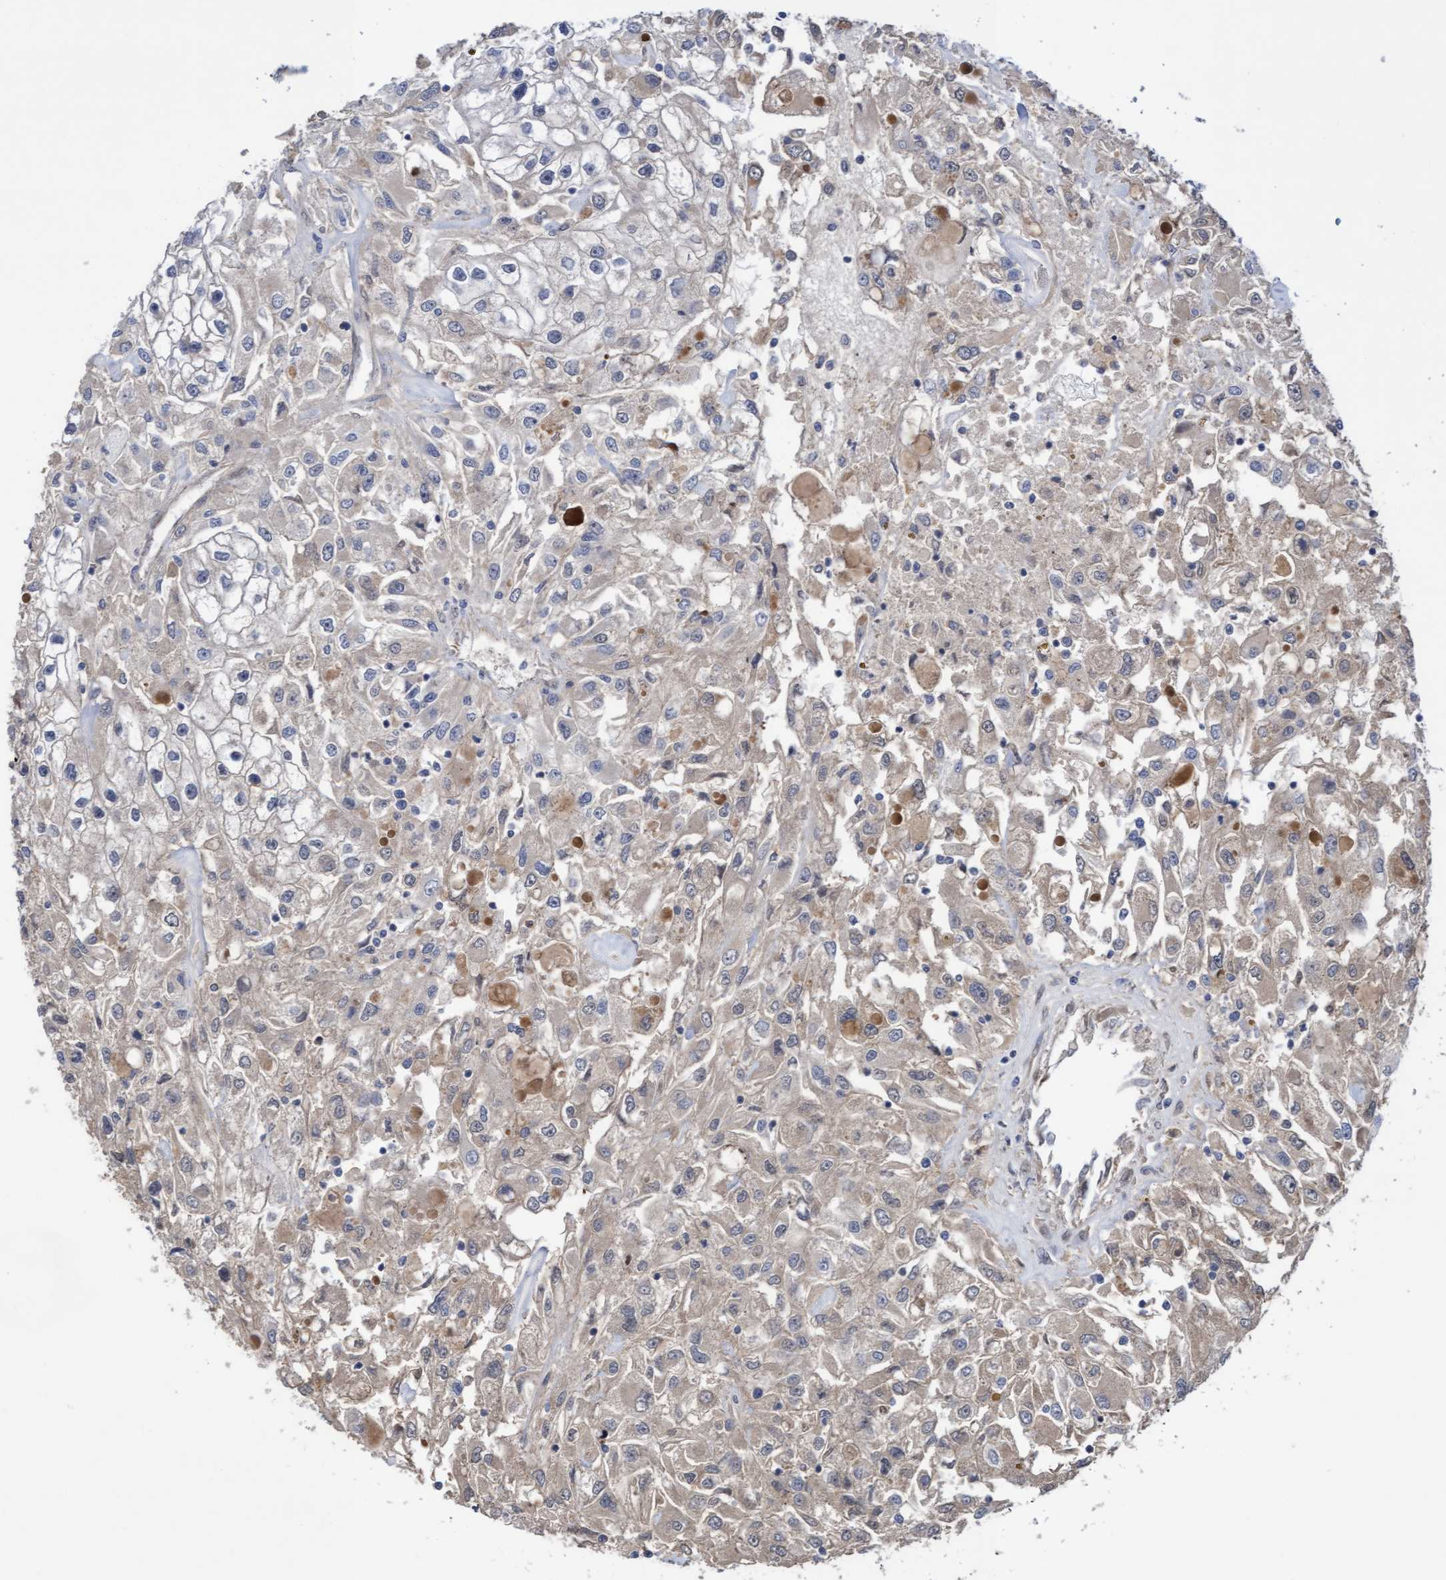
{"staining": {"intensity": "weak", "quantity": "<25%", "location": "cytoplasmic/membranous"}, "tissue": "renal cancer", "cell_type": "Tumor cells", "image_type": "cancer", "snomed": [{"axis": "morphology", "description": "Adenocarcinoma, NOS"}, {"axis": "topography", "description": "Kidney"}], "caption": "Protein analysis of renal cancer shows no significant positivity in tumor cells. (DAB IHC visualized using brightfield microscopy, high magnification).", "gene": "COBL", "patient": {"sex": "female", "age": 52}}